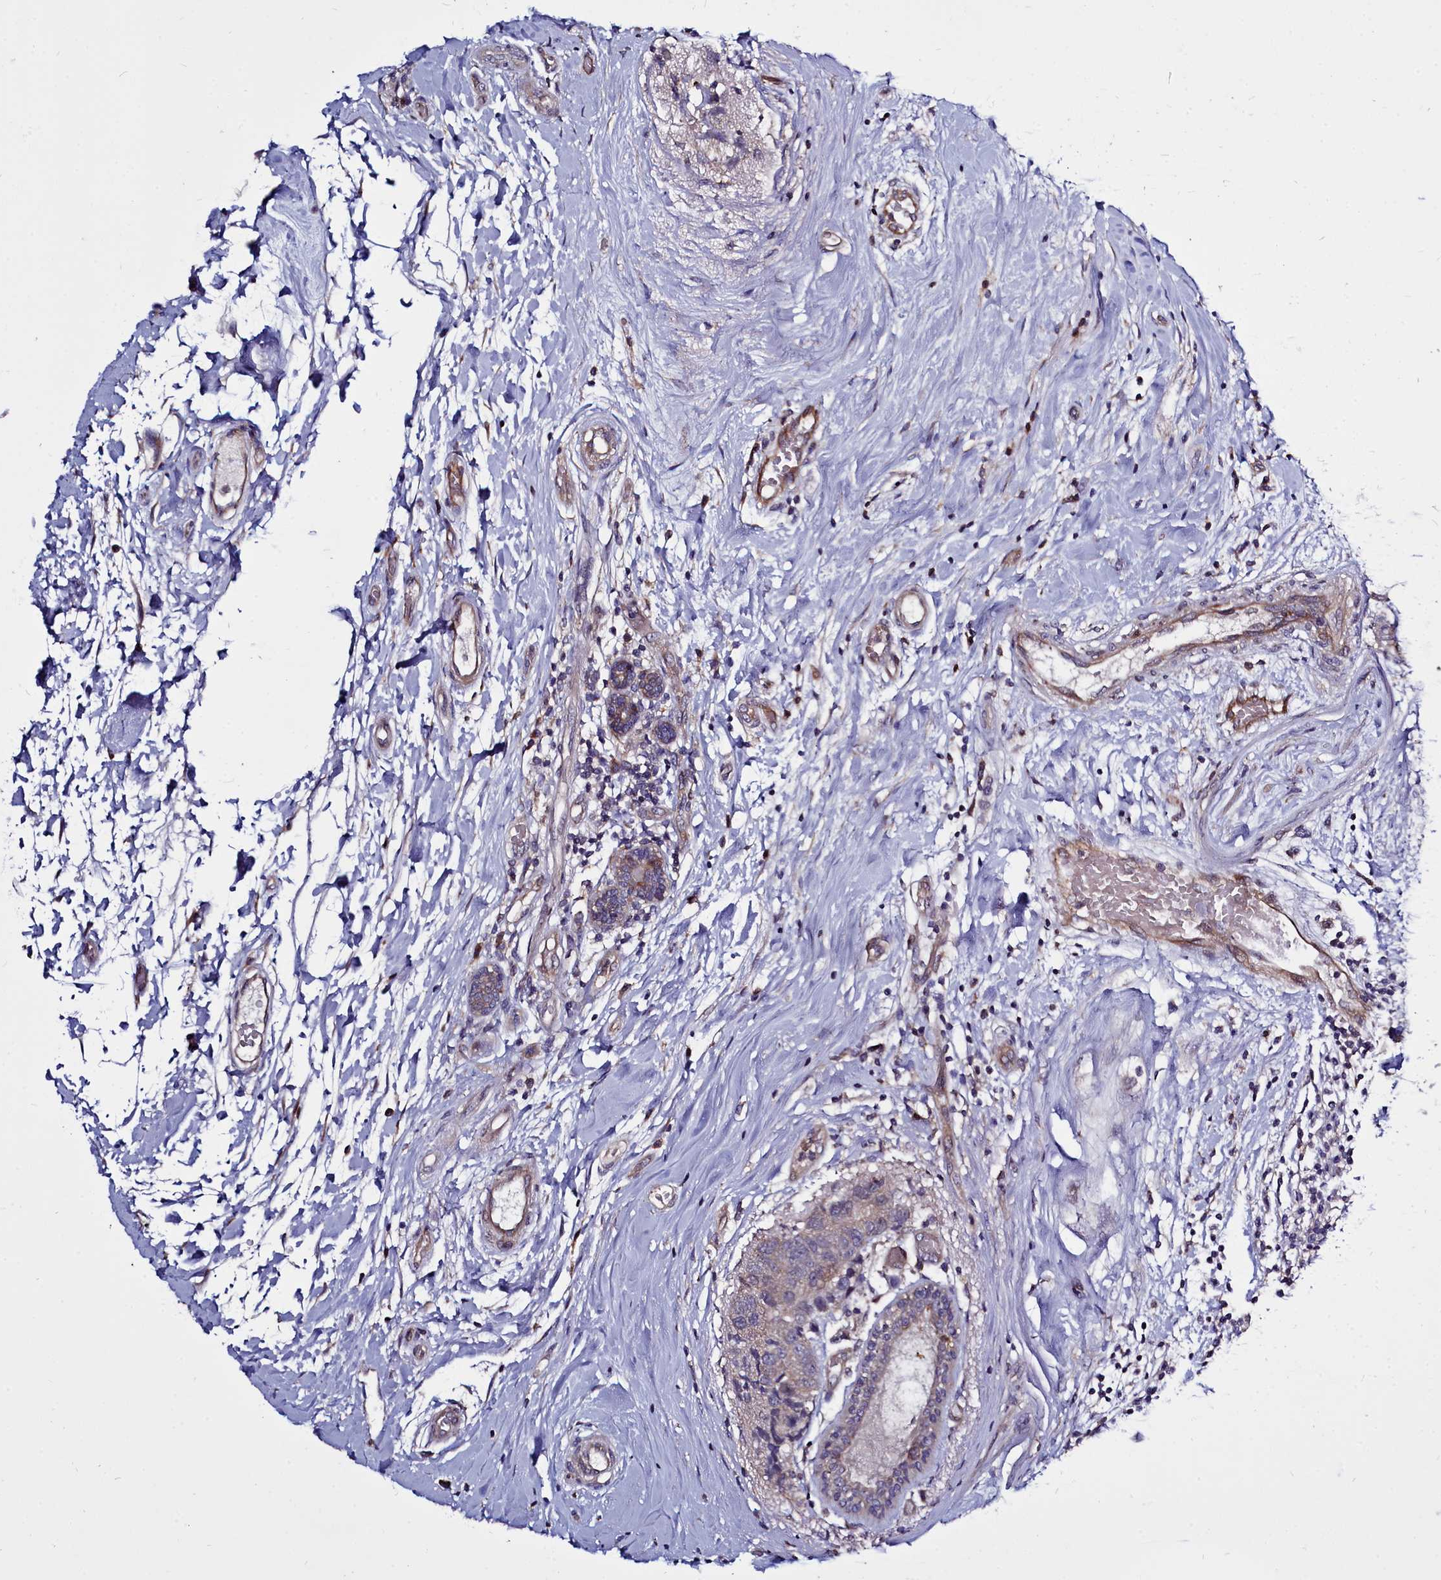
{"staining": {"intensity": "negative", "quantity": "none", "location": "none"}, "tissue": "breast cancer", "cell_type": "Tumor cells", "image_type": "cancer", "snomed": [{"axis": "morphology", "description": "Duct carcinoma"}, {"axis": "topography", "description": "Breast"}], "caption": "A high-resolution photomicrograph shows immunohistochemistry (IHC) staining of invasive ductal carcinoma (breast), which shows no significant staining in tumor cells.", "gene": "RAPGEF4", "patient": {"sex": "female", "age": 62}}